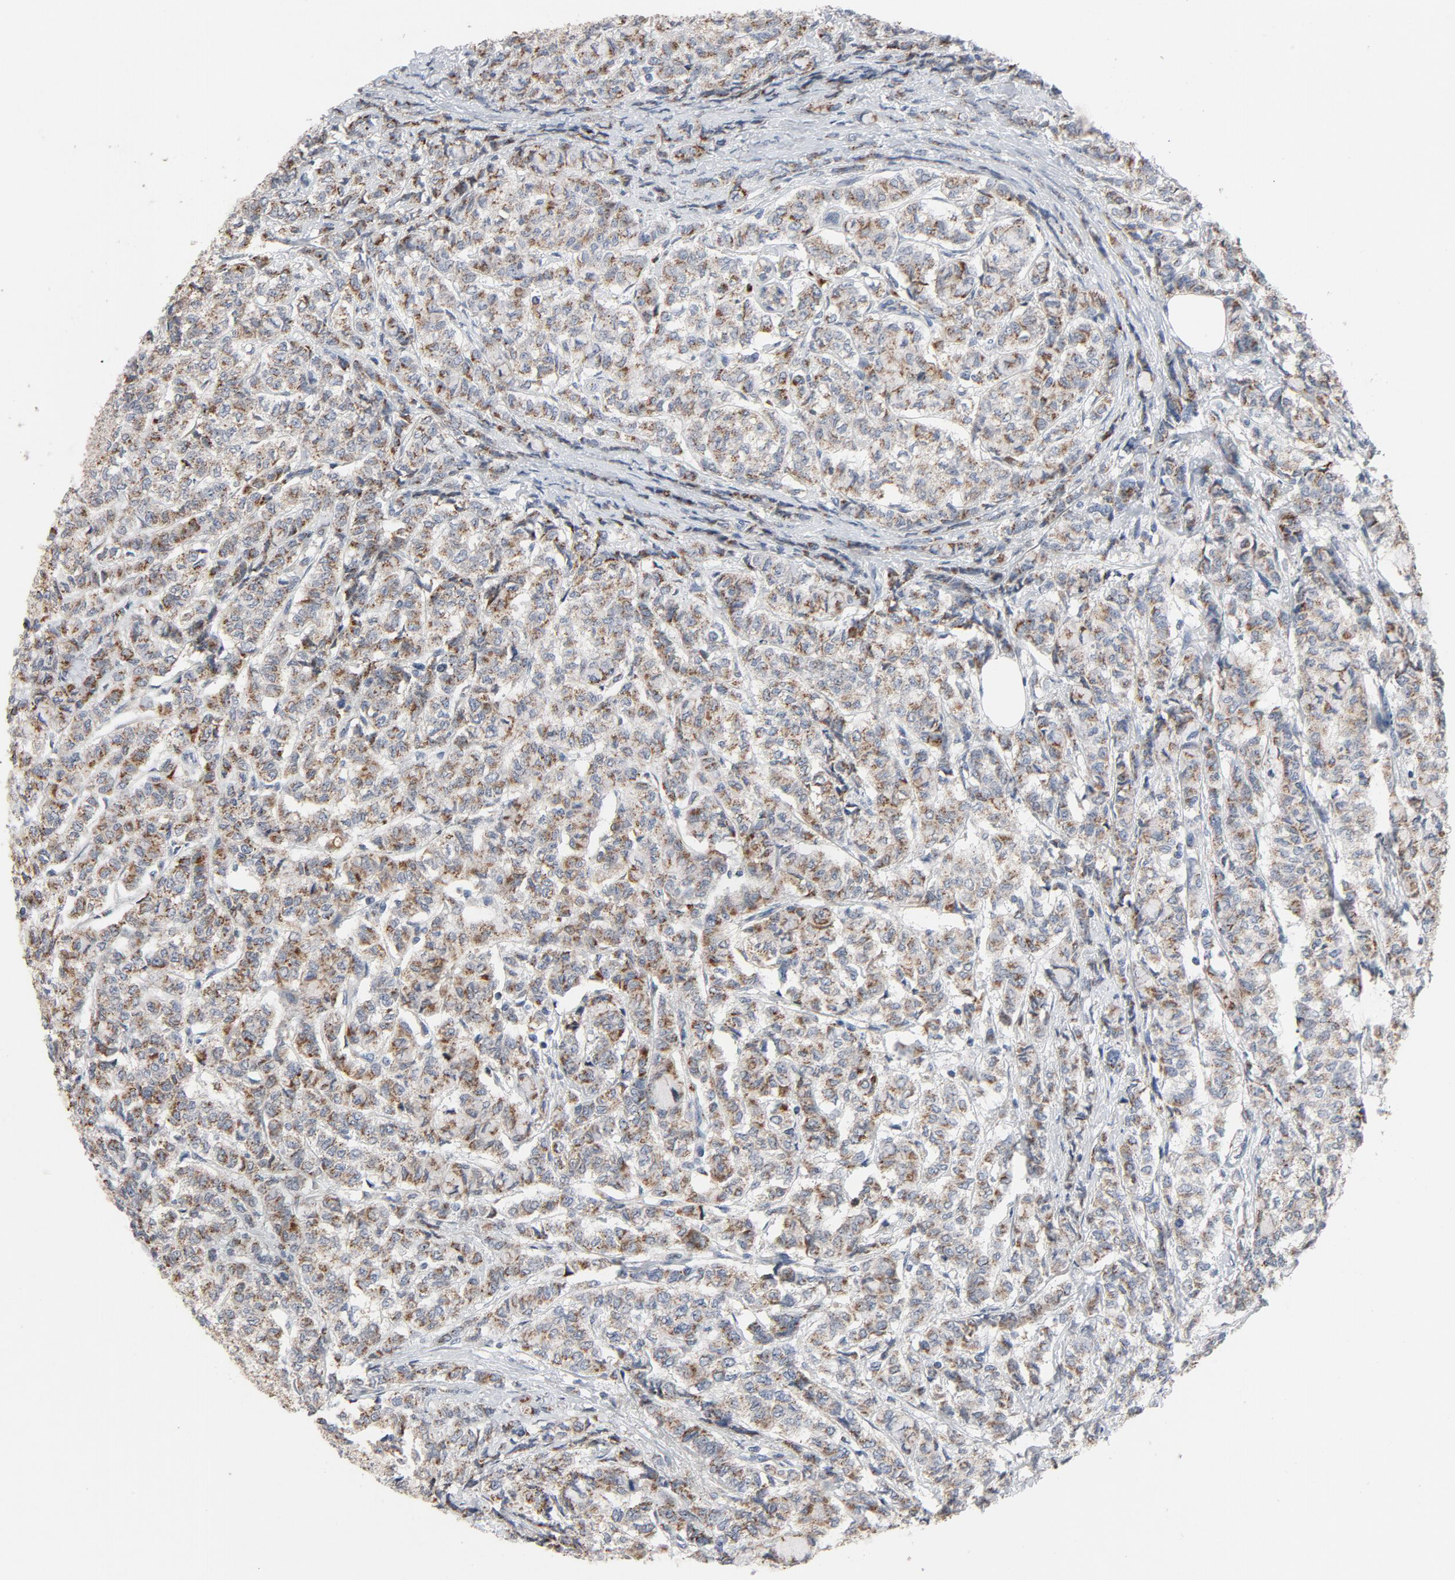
{"staining": {"intensity": "moderate", "quantity": ">75%", "location": "cytoplasmic/membranous"}, "tissue": "breast cancer", "cell_type": "Tumor cells", "image_type": "cancer", "snomed": [{"axis": "morphology", "description": "Lobular carcinoma"}, {"axis": "topography", "description": "Breast"}], "caption": "A brown stain highlights moderate cytoplasmic/membranous positivity of a protein in human breast cancer tumor cells. (DAB (3,3'-diaminobenzidine) = brown stain, brightfield microscopy at high magnification).", "gene": "LMAN2", "patient": {"sex": "female", "age": 60}}